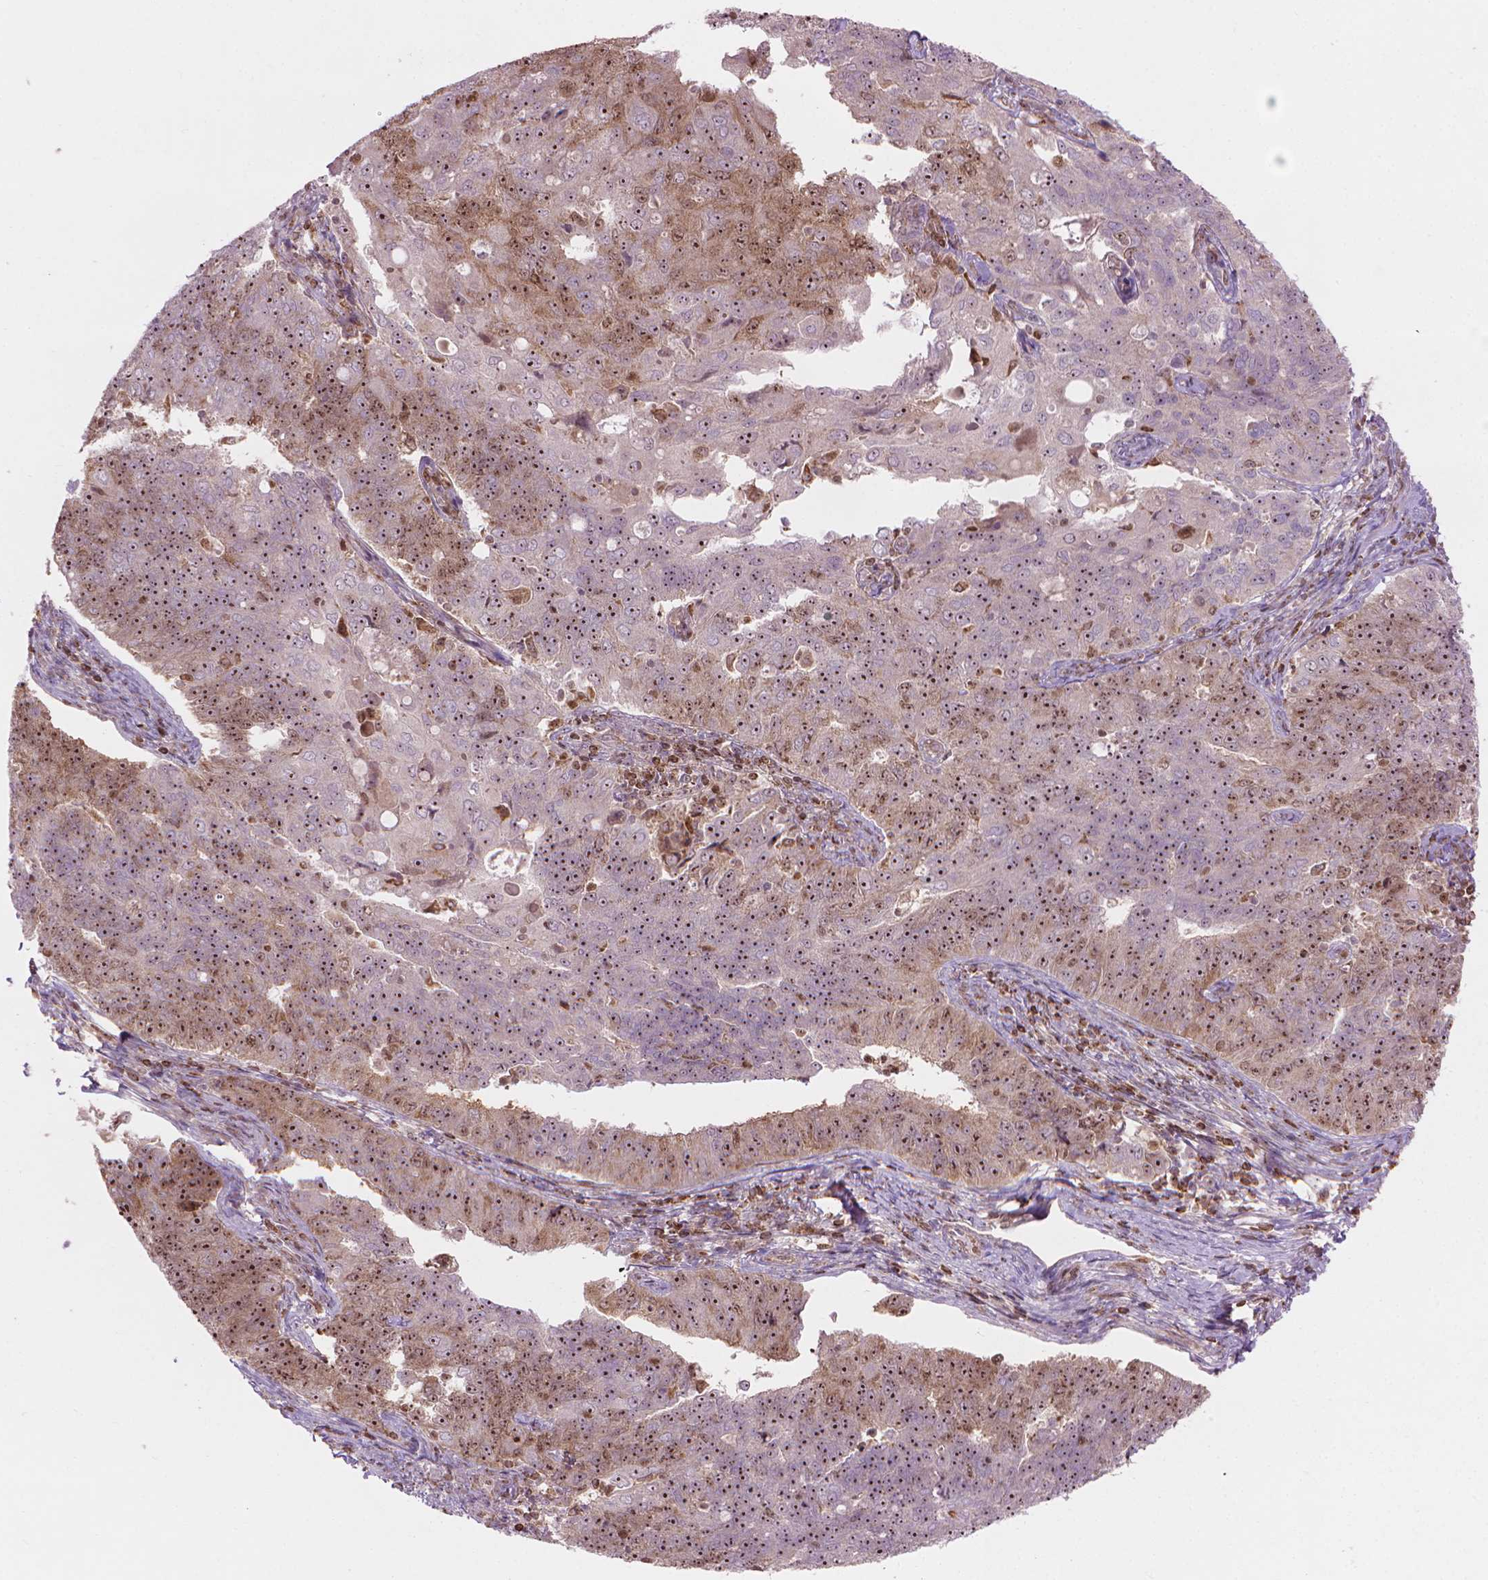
{"staining": {"intensity": "moderate", "quantity": ">75%", "location": "cytoplasmic/membranous,nuclear"}, "tissue": "endometrial cancer", "cell_type": "Tumor cells", "image_type": "cancer", "snomed": [{"axis": "morphology", "description": "Adenocarcinoma, NOS"}, {"axis": "topography", "description": "Endometrium"}], "caption": "Immunohistochemistry image of human endometrial cancer stained for a protein (brown), which displays medium levels of moderate cytoplasmic/membranous and nuclear expression in about >75% of tumor cells.", "gene": "SMC2", "patient": {"sex": "female", "age": 43}}